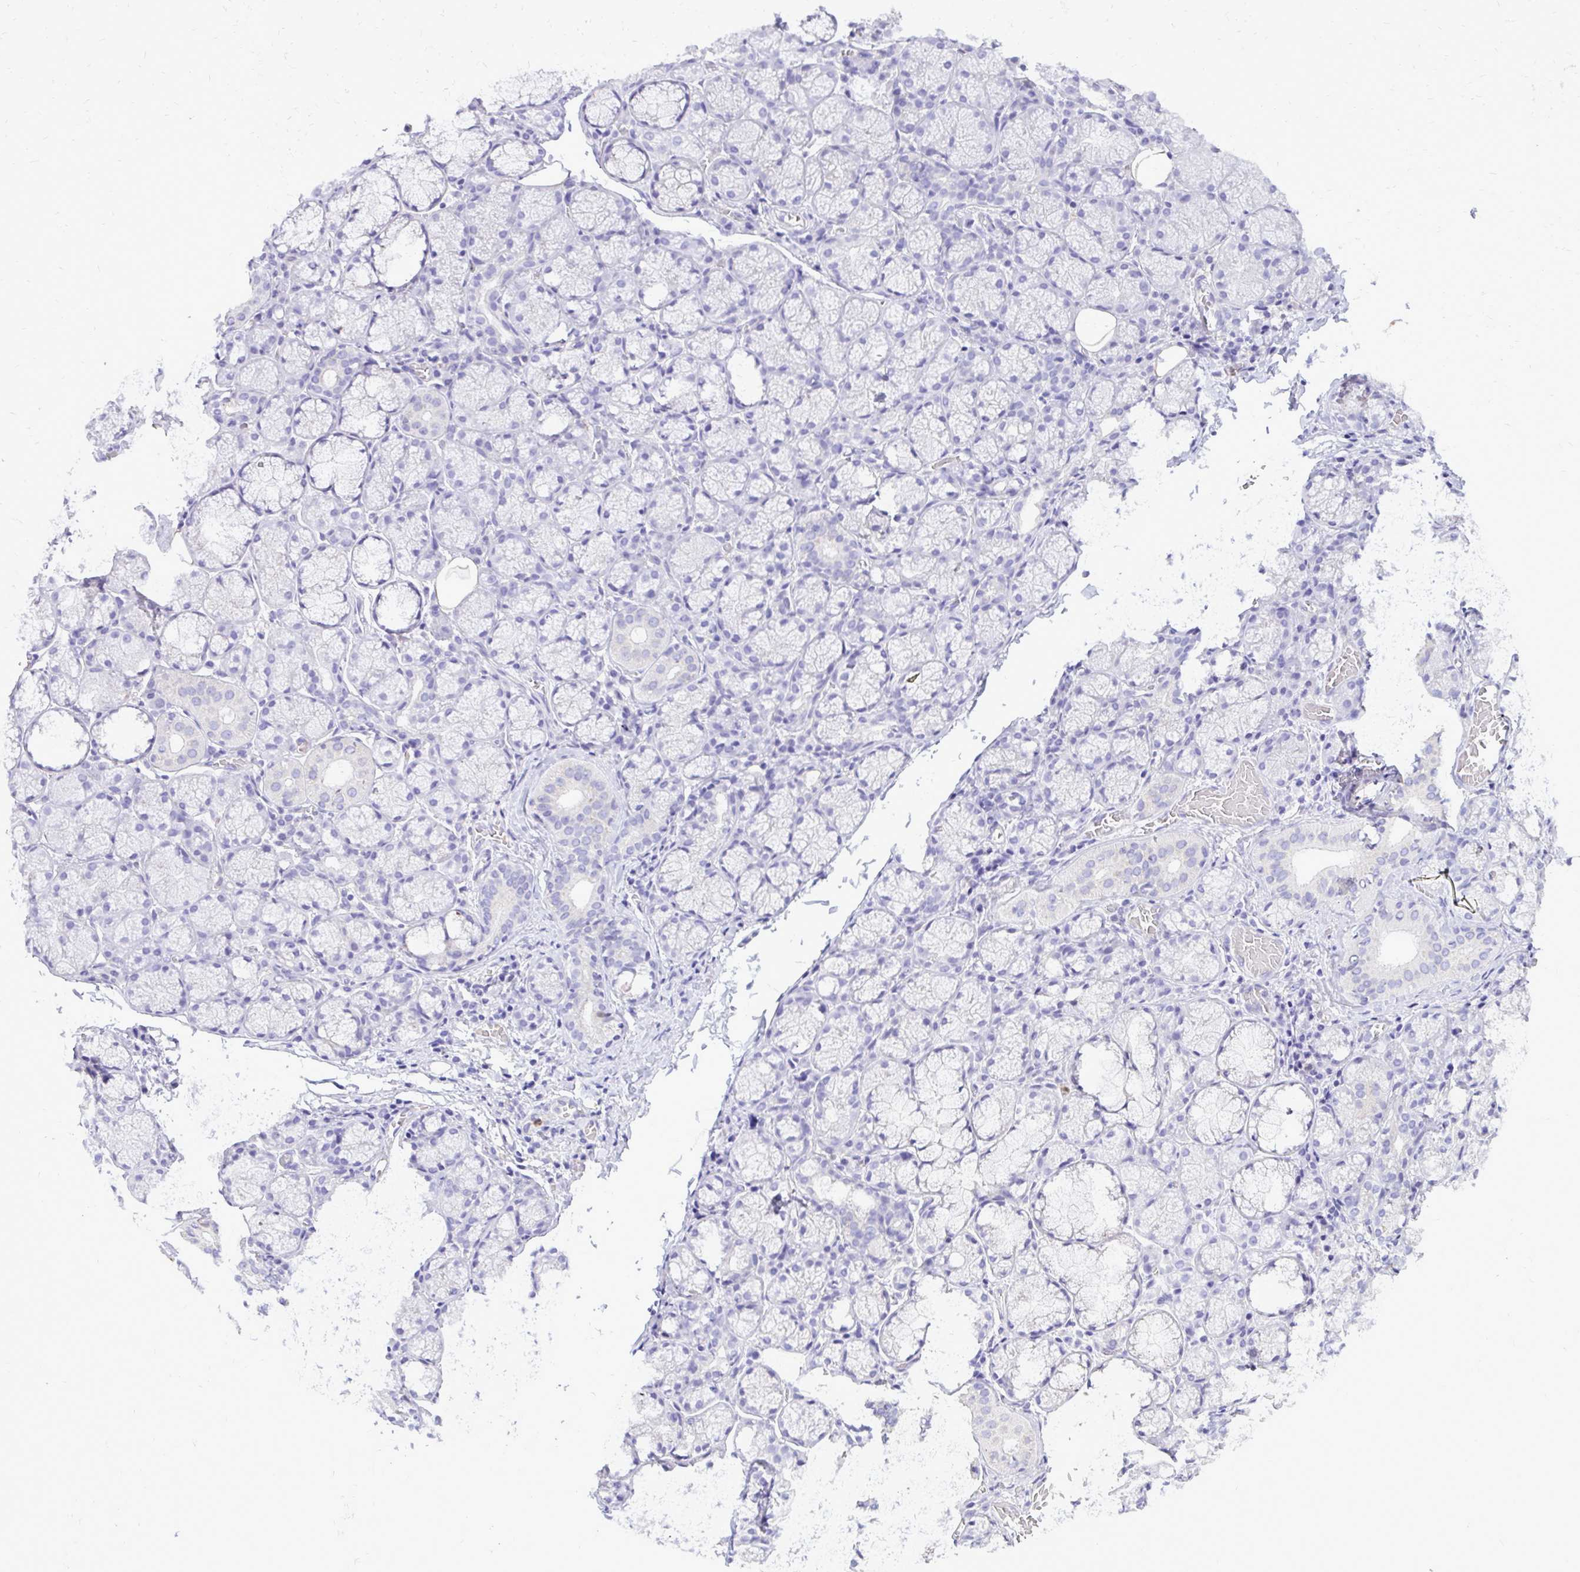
{"staining": {"intensity": "negative", "quantity": "none", "location": "none"}, "tissue": "salivary gland", "cell_type": "Glandular cells", "image_type": "normal", "snomed": [{"axis": "morphology", "description": "Normal tissue, NOS"}, {"axis": "topography", "description": "Salivary gland"}], "caption": "DAB immunohistochemical staining of benign human salivary gland reveals no significant positivity in glandular cells. (DAB immunohistochemistry (IHC) with hematoxylin counter stain).", "gene": "CAT", "patient": {"sex": "female", "age": 24}}